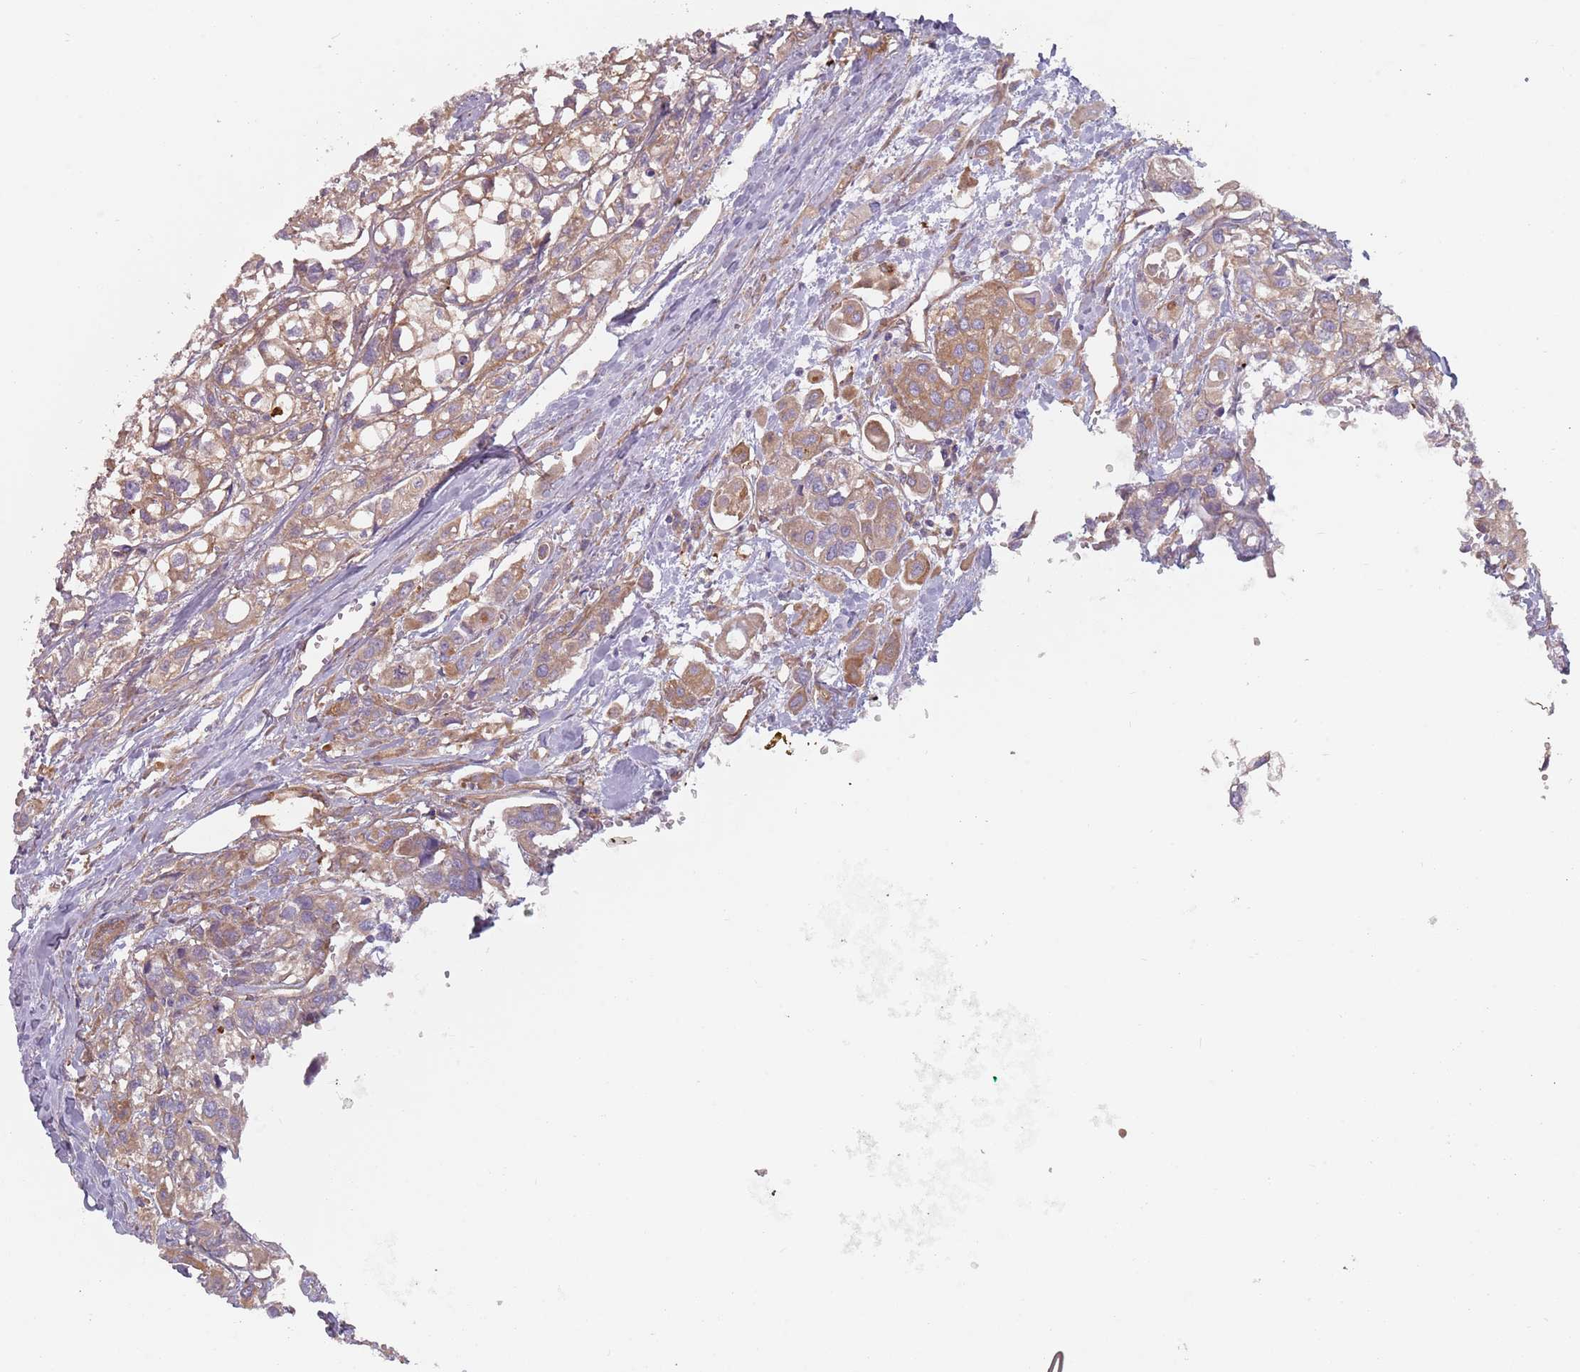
{"staining": {"intensity": "moderate", "quantity": ">75%", "location": "cytoplasmic/membranous"}, "tissue": "urothelial cancer", "cell_type": "Tumor cells", "image_type": "cancer", "snomed": [{"axis": "morphology", "description": "Urothelial carcinoma, High grade"}, {"axis": "topography", "description": "Urinary bladder"}], "caption": "Immunohistochemistry of human high-grade urothelial carcinoma shows medium levels of moderate cytoplasmic/membranous expression in about >75% of tumor cells. (IHC, brightfield microscopy, high magnification).", "gene": "SPDL1", "patient": {"sex": "male", "age": 67}}